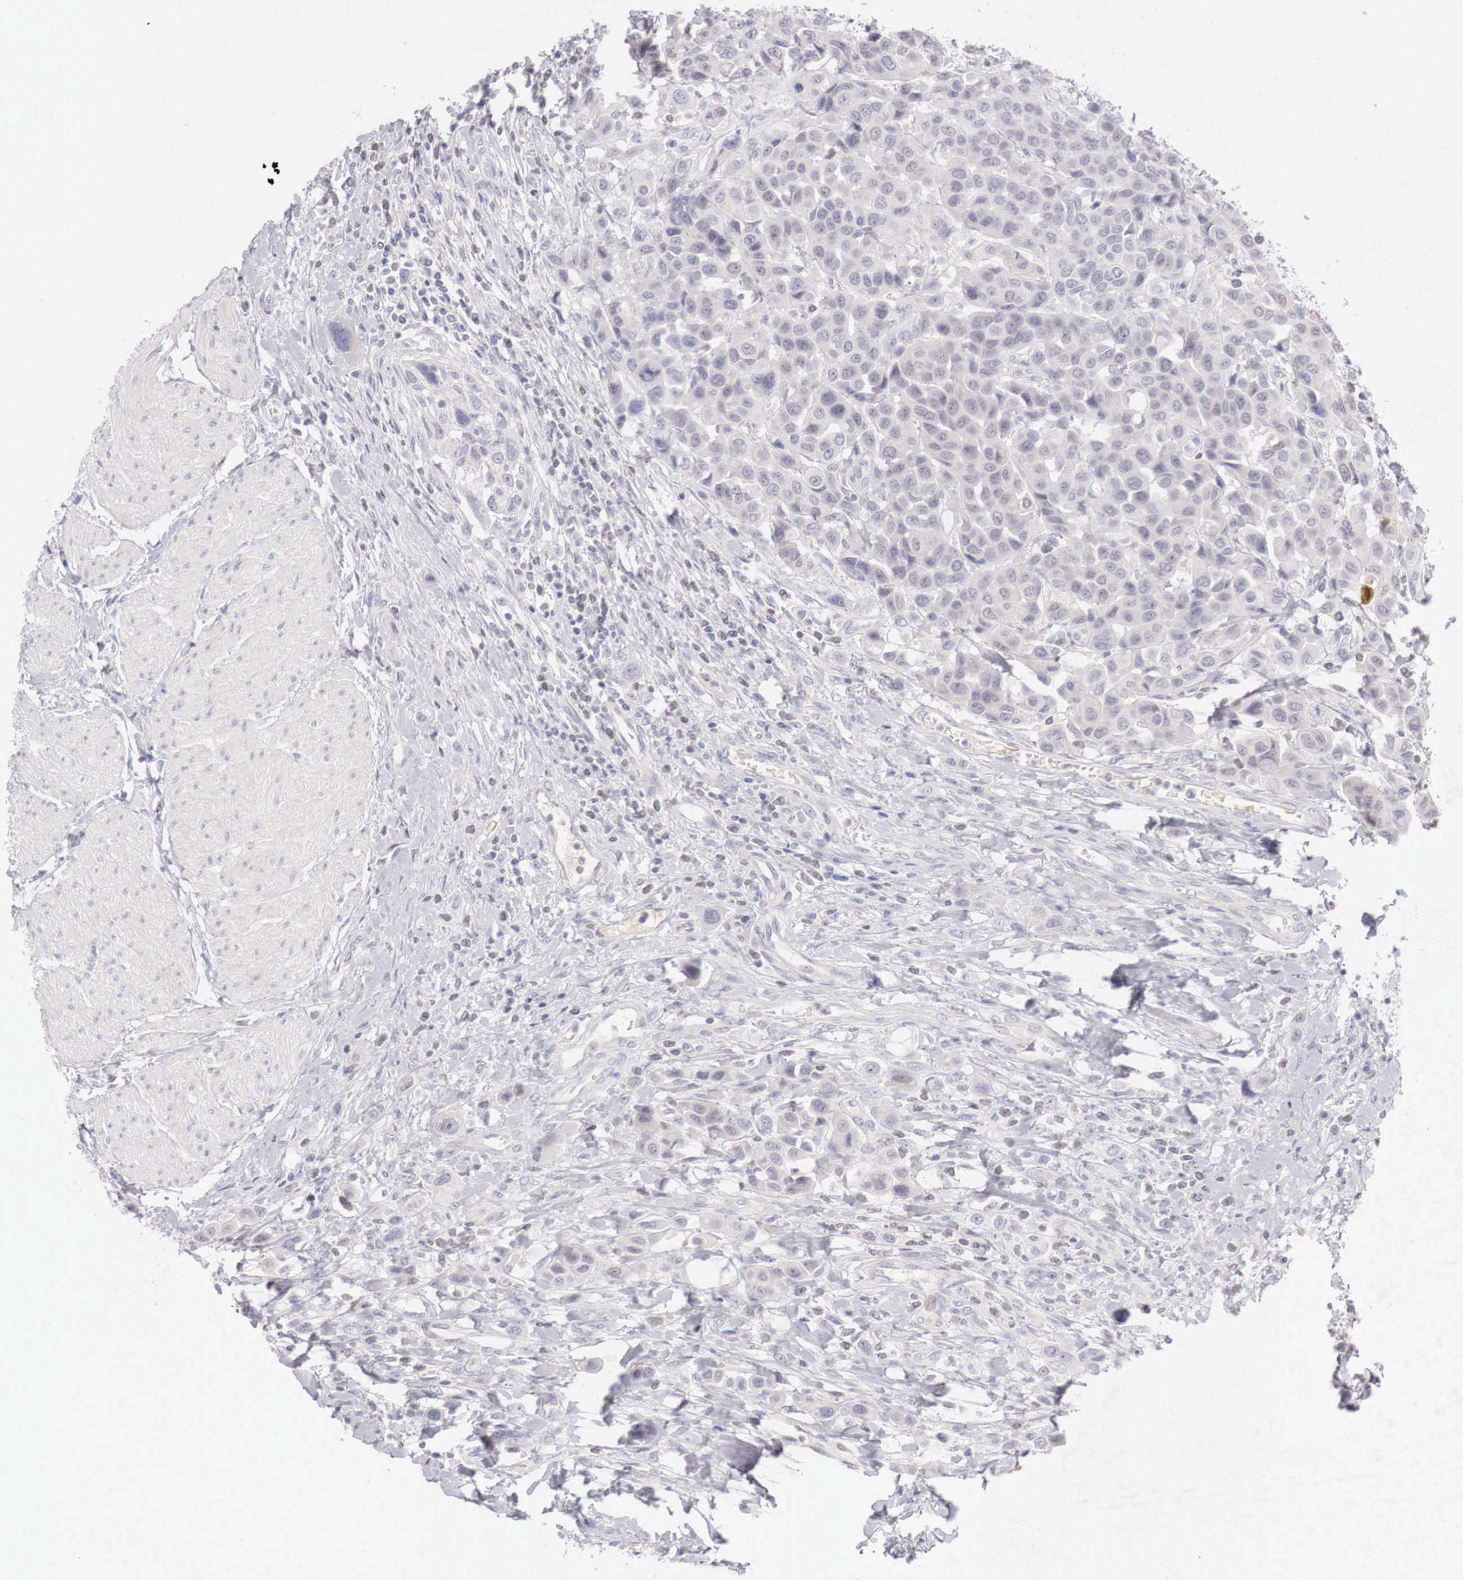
{"staining": {"intensity": "negative", "quantity": "none", "location": "none"}, "tissue": "urothelial cancer", "cell_type": "Tumor cells", "image_type": "cancer", "snomed": [{"axis": "morphology", "description": "Urothelial carcinoma, High grade"}, {"axis": "topography", "description": "Urinary bladder"}], "caption": "IHC image of neoplastic tissue: human high-grade urothelial carcinoma stained with DAB exhibits no significant protein expression in tumor cells.", "gene": "GATA1", "patient": {"sex": "male", "age": 50}}